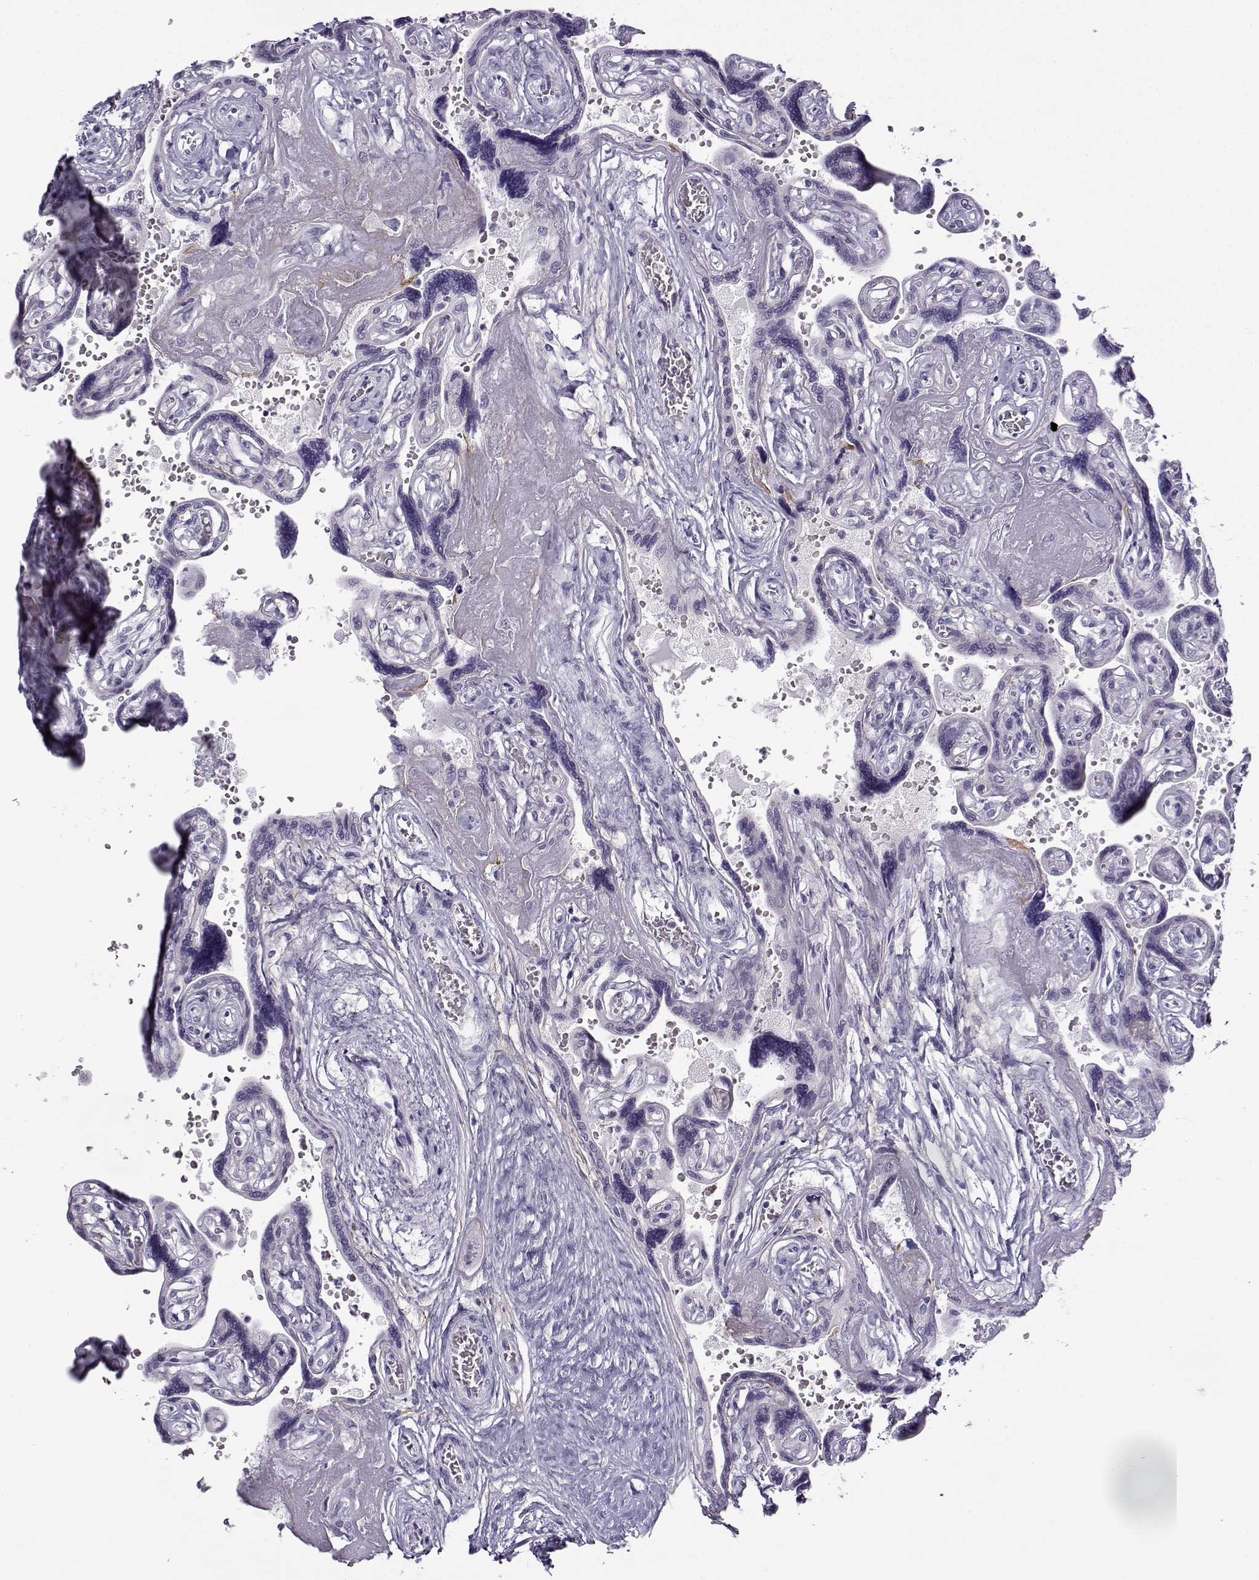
{"staining": {"intensity": "weak", "quantity": "<25%", "location": "cytoplasmic/membranous"}, "tissue": "placenta", "cell_type": "Decidual cells", "image_type": "normal", "snomed": [{"axis": "morphology", "description": "Normal tissue, NOS"}, {"axis": "topography", "description": "Placenta"}], "caption": "The histopathology image displays no significant expression in decidual cells of placenta. (IHC, brightfield microscopy, high magnification).", "gene": "GTSF1L", "patient": {"sex": "female", "age": 32}}